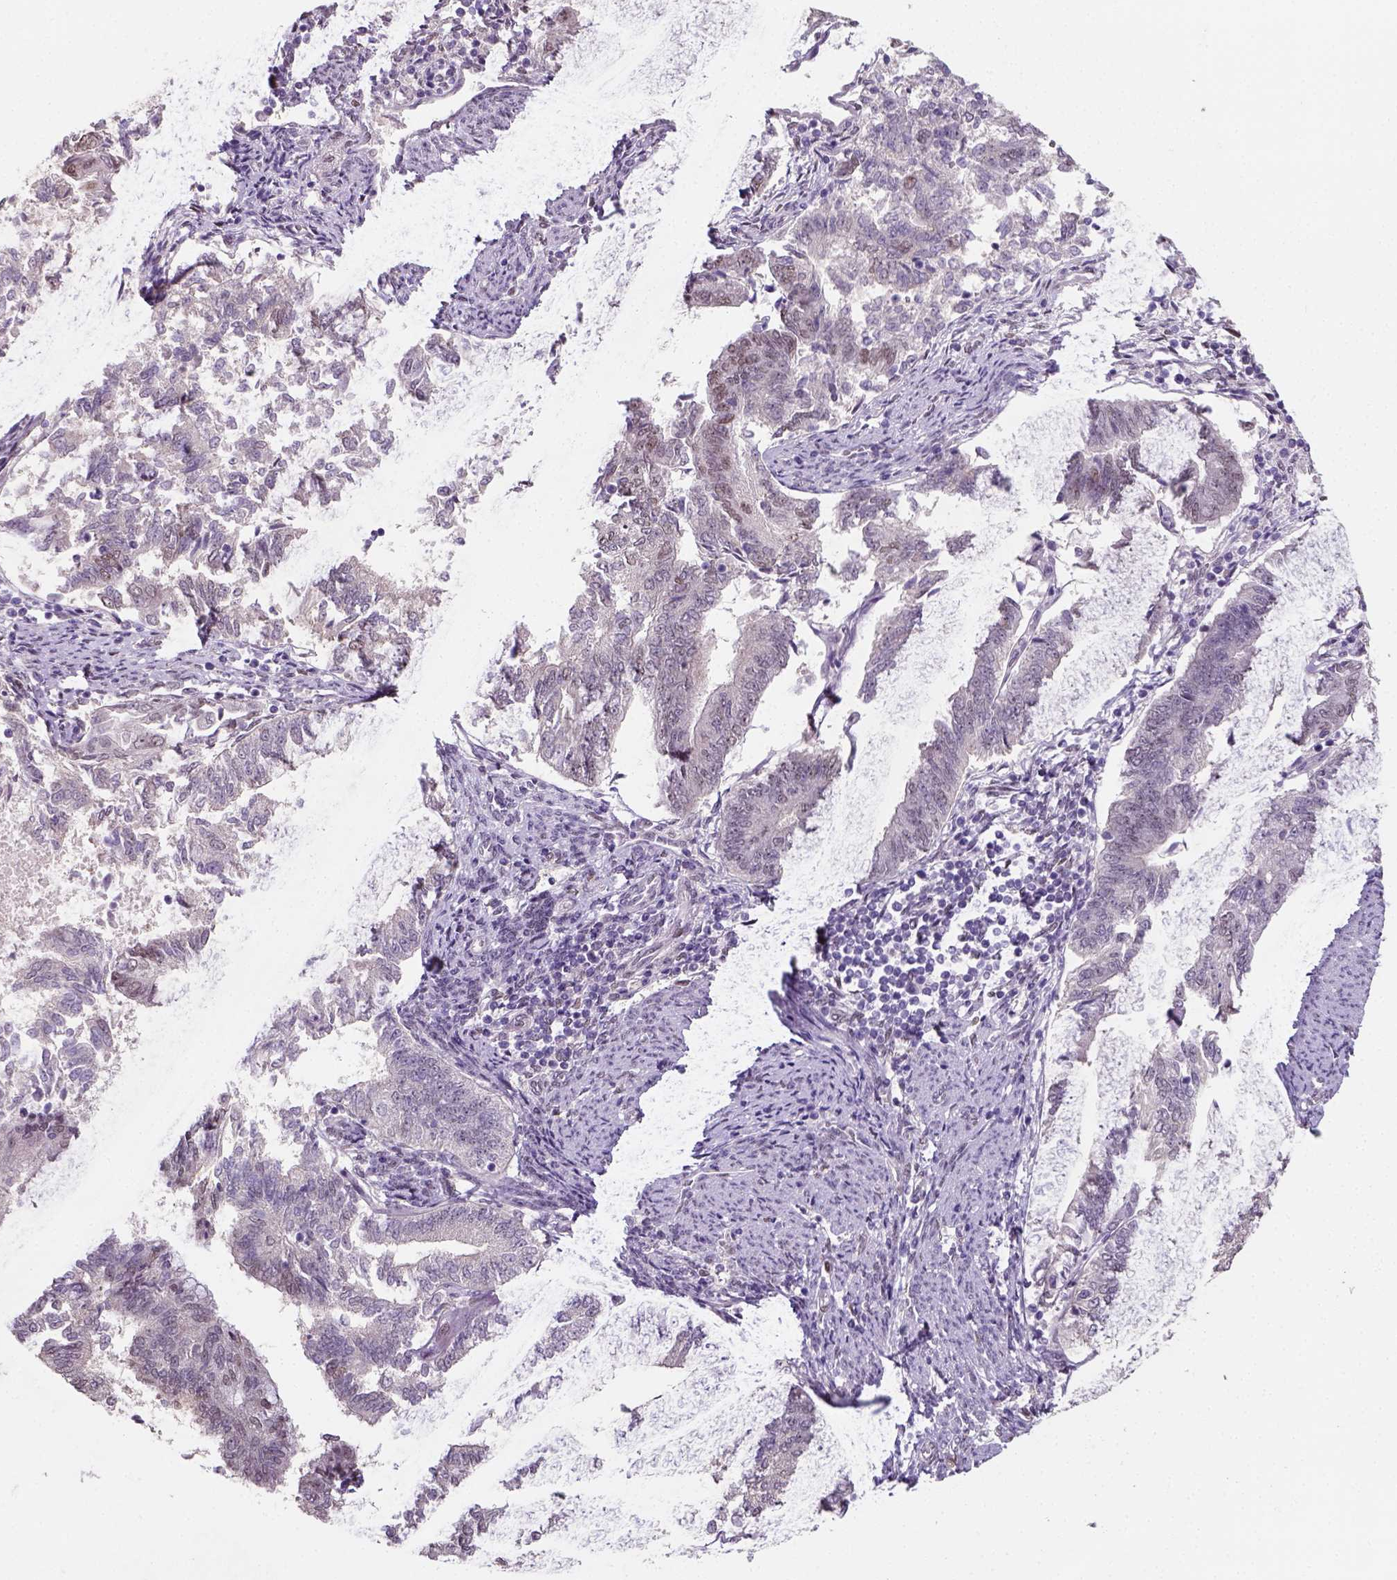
{"staining": {"intensity": "moderate", "quantity": "<25%", "location": "nuclear"}, "tissue": "endometrial cancer", "cell_type": "Tumor cells", "image_type": "cancer", "snomed": [{"axis": "morphology", "description": "Adenocarcinoma, NOS"}, {"axis": "topography", "description": "Endometrium"}], "caption": "Immunohistochemical staining of endometrial cancer (adenocarcinoma) shows low levels of moderate nuclear protein staining in about <25% of tumor cells.", "gene": "C1orf112", "patient": {"sex": "female", "age": 65}}